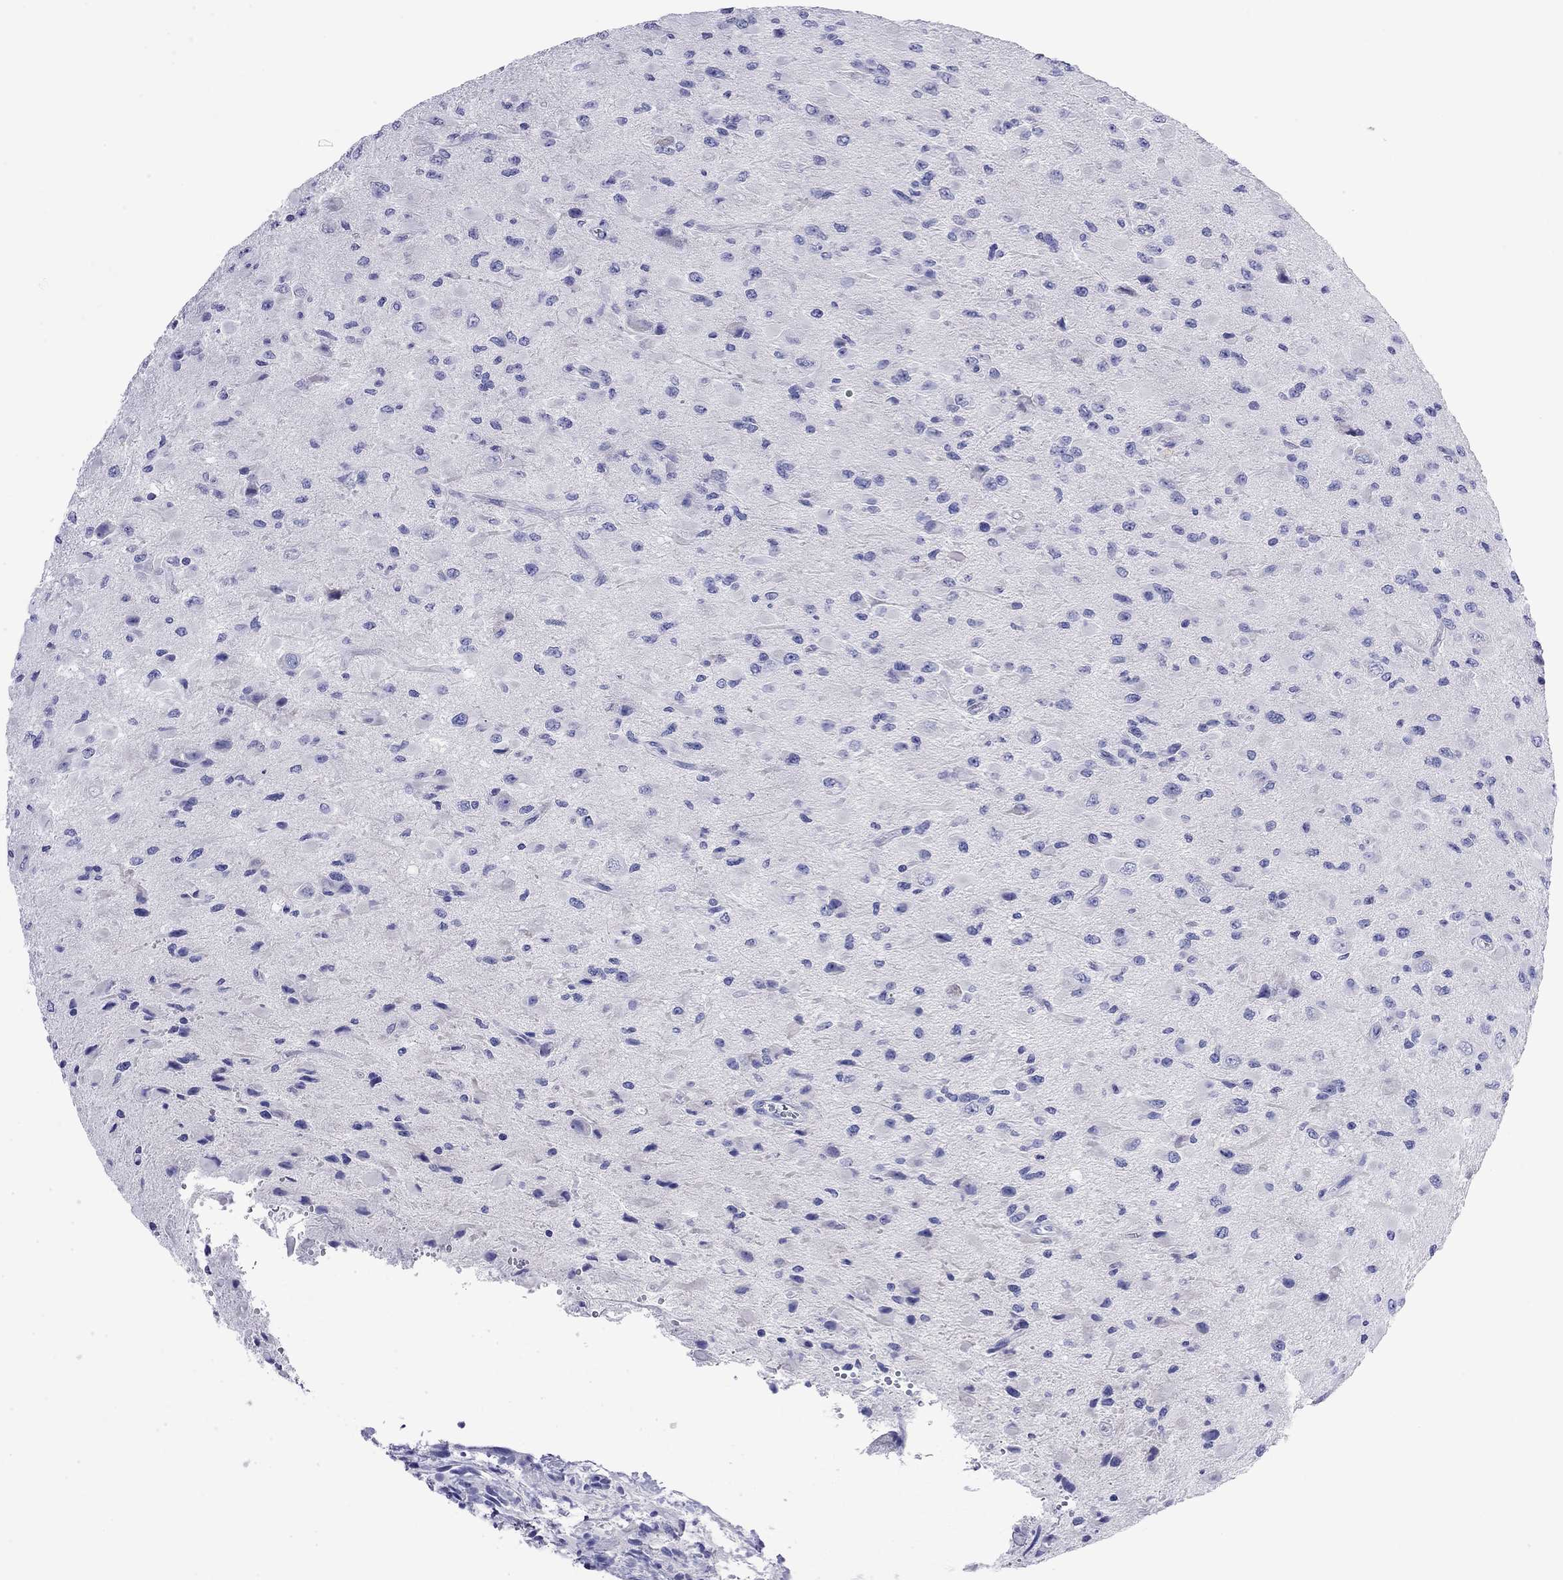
{"staining": {"intensity": "negative", "quantity": "none", "location": "none"}, "tissue": "glioma", "cell_type": "Tumor cells", "image_type": "cancer", "snomed": [{"axis": "morphology", "description": "Glioma, malignant, High grade"}, {"axis": "topography", "description": "Cerebral cortex"}], "caption": "Tumor cells are negative for brown protein staining in glioma.", "gene": "FIGLA", "patient": {"sex": "male", "age": 35}}